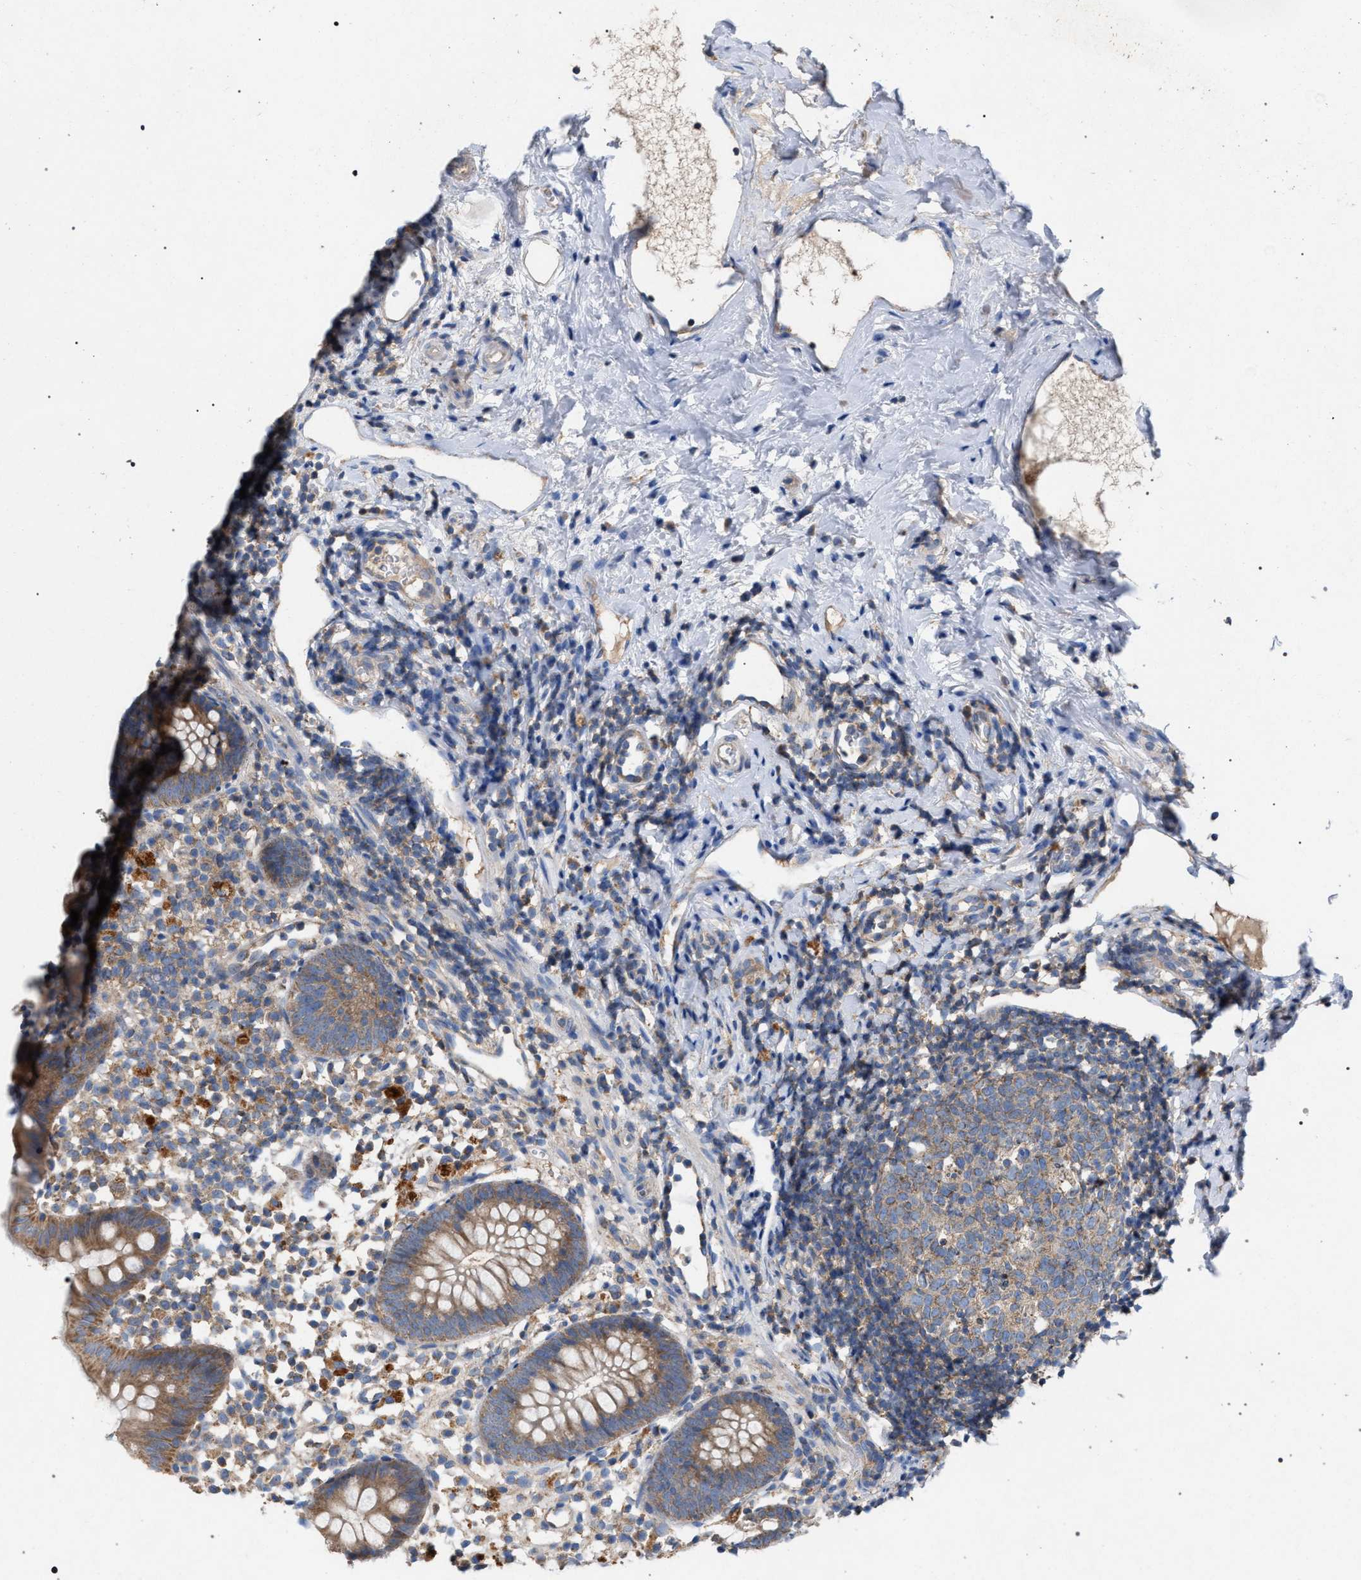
{"staining": {"intensity": "moderate", "quantity": ">75%", "location": "cytoplasmic/membranous"}, "tissue": "appendix", "cell_type": "Glandular cells", "image_type": "normal", "snomed": [{"axis": "morphology", "description": "Normal tissue, NOS"}, {"axis": "topography", "description": "Appendix"}], "caption": "IHC image of benign appendix: human appendix stained using IHC demonstrates medium levels of moderate protein expression localized specifically in the cytoplasmic/membranous of glandular cells, appearing as a cytoplasmic/membranous brown color.", "gene": "VPS13A", "patient": {"sex": "female", "age": 20}}